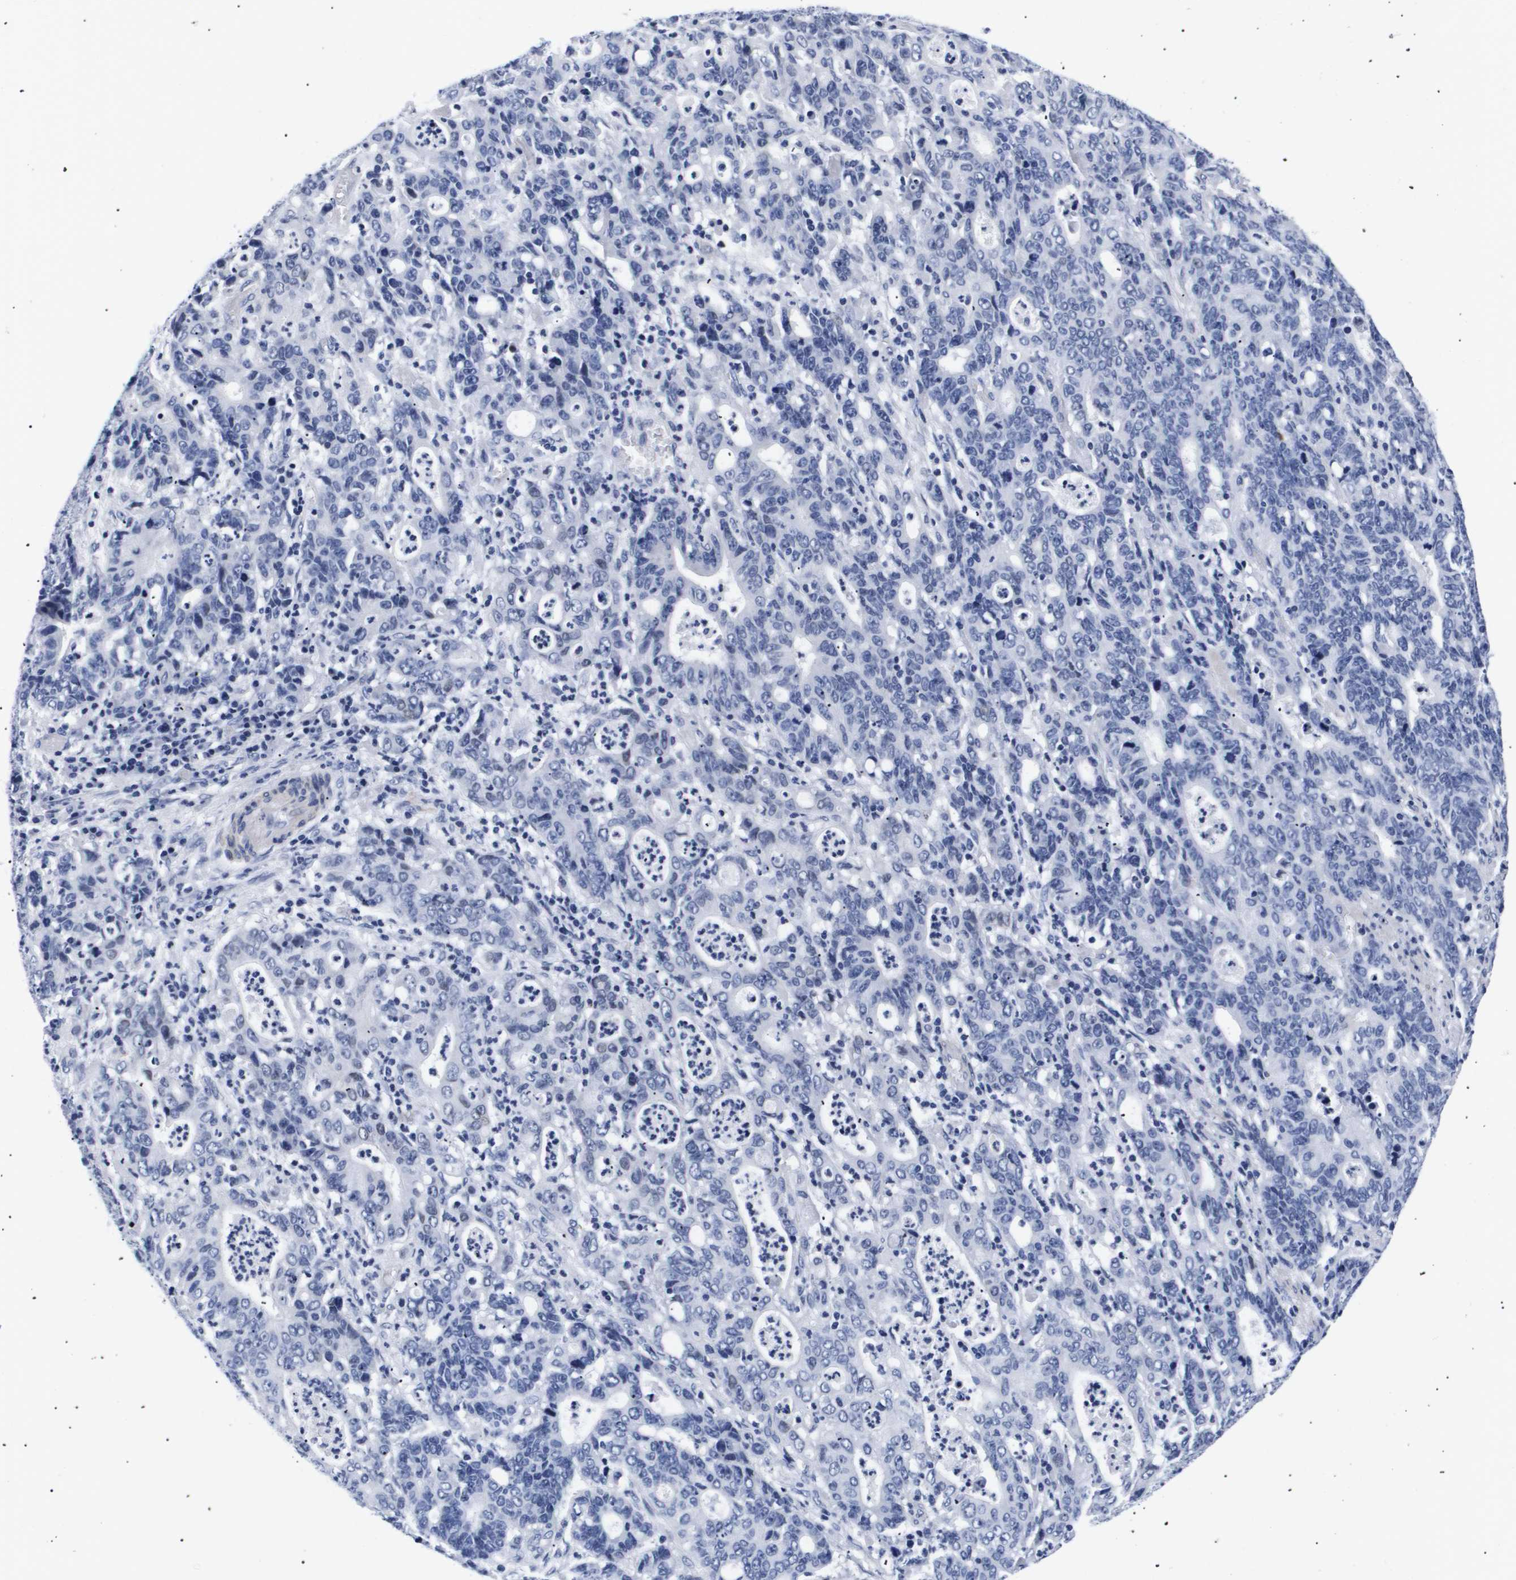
{"staining": {"intensity": "negative", "quantity": "none", "location": "none"}, "tissue": "stomach cancer", "cell_type": "Tumor cells", "image_type": "cancer", "snomed": [{"axis": "morphology", "description": "Adenocarcinoma, NOS"}, {"axis": "topography", "description": "Stomach, upper"}], "caption": "This is an IHC photomicrograph of adenocarcinoma (stomach). There is no staining in tumor cells.", "gene": "SHD", "patient": {"sex": "male", "age": 69}}